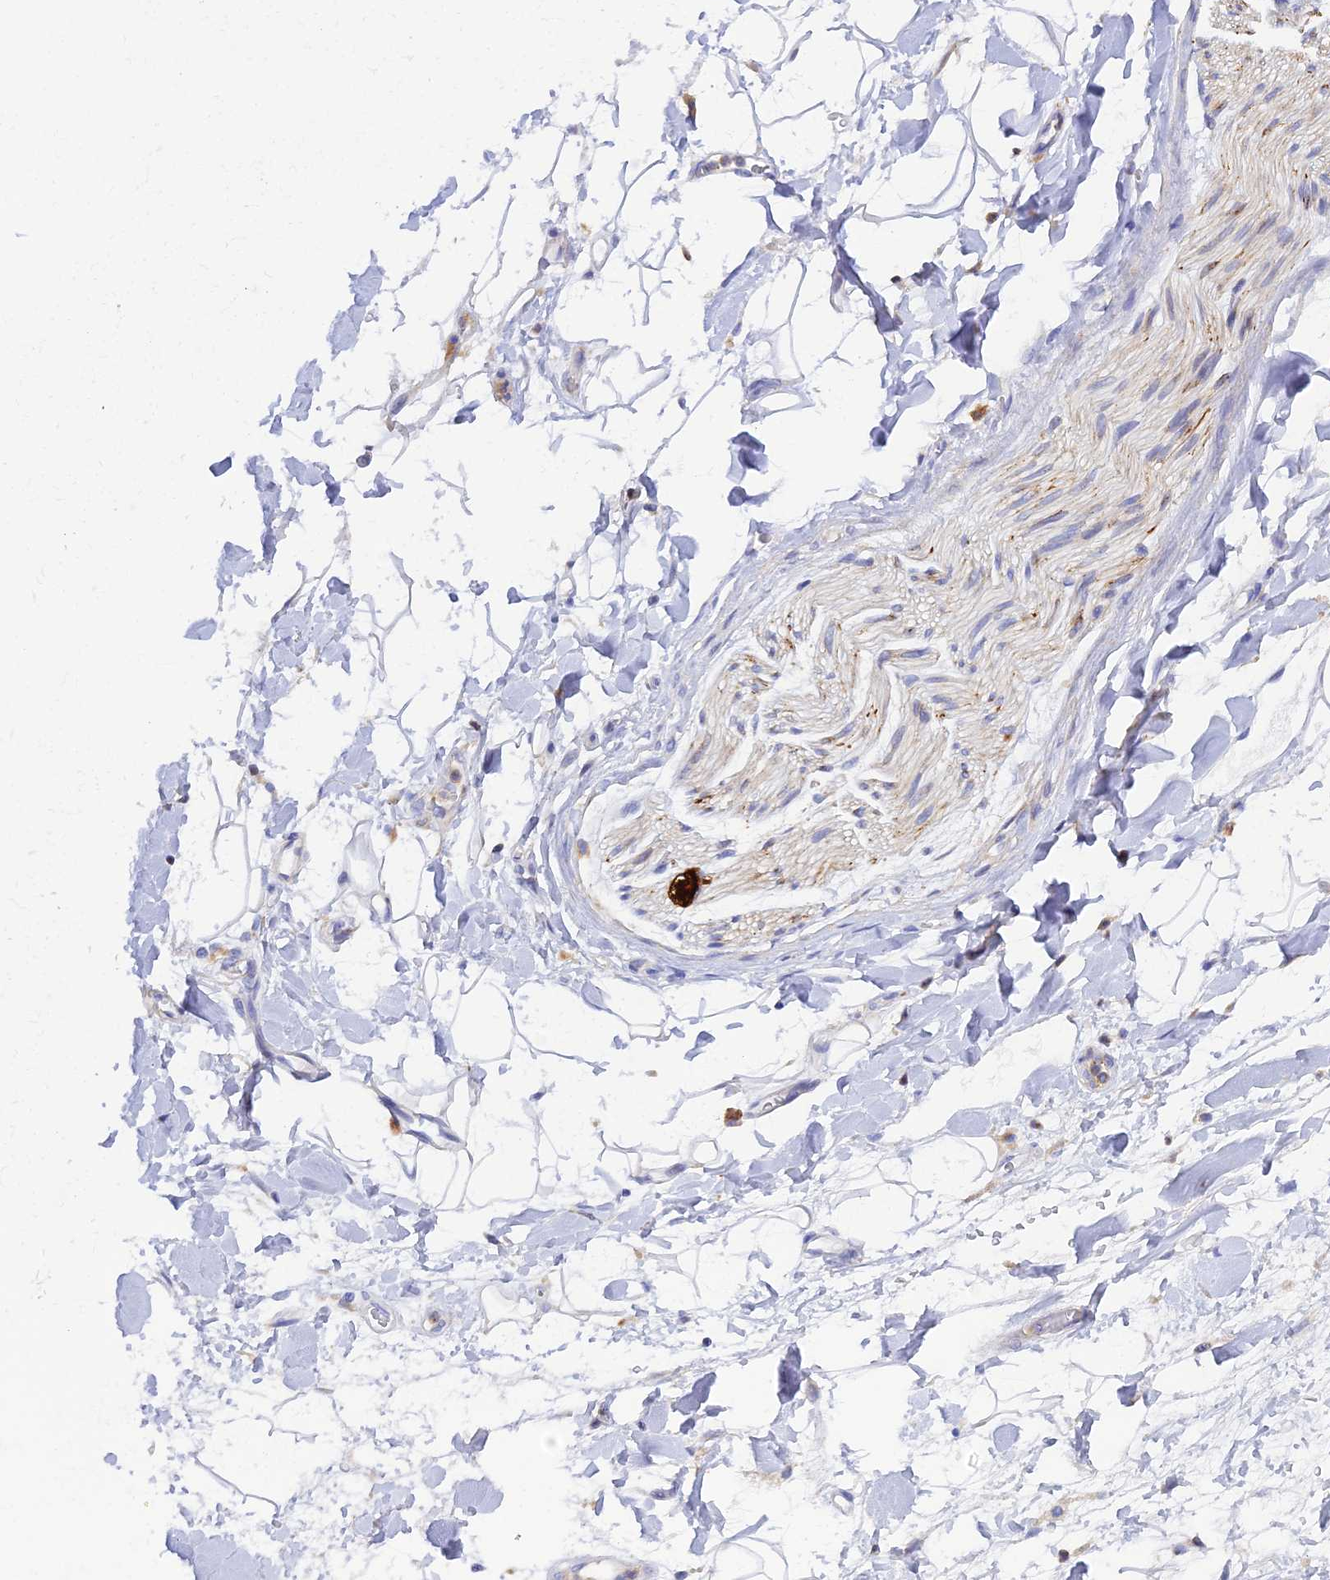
{"staining": {"intensity": "negative", "quantity": "none", "location": "none"}, "tissue": "adipose tissue", "cell_type": "Adipocytes", "image_type": "normal", "snomed": [{"axis": "morphology", "description": "Normal tissue, NOS"}, {"axis": "morphology", "description": "Adenocarcinoma, NOS"}, {"axis": "topography", "description": "Pancreas"}, {"axis": "topography", "description": "Peripheral nerve tissue"}], "caption": "Image shows no protein expression in adipocytes of normal adipose tissue.", "gene": "ARL8A", "patient": {"sex": "male", "age": 59}}